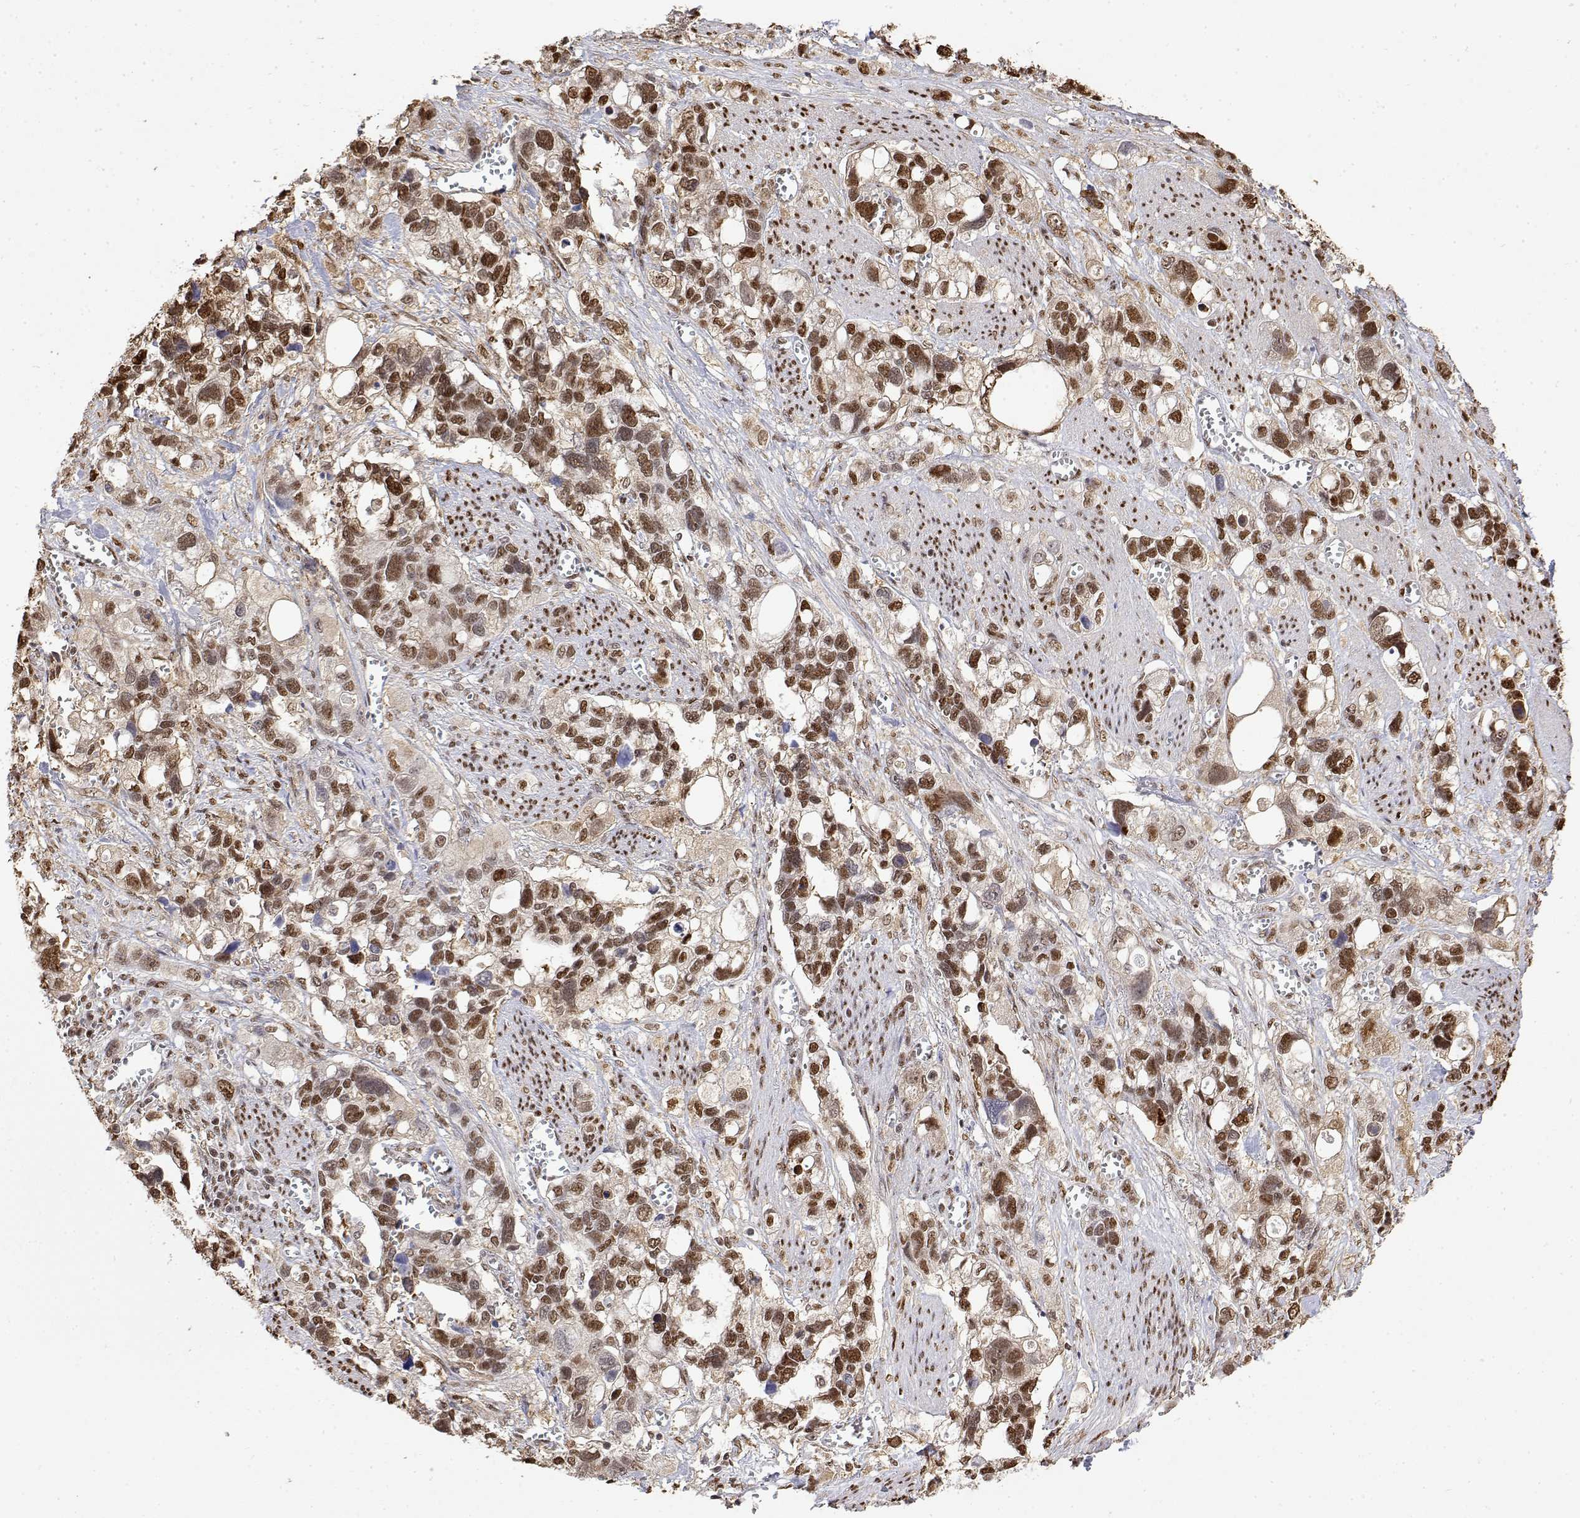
{"staining": {"intensity": "moderate", "quantity": ">75%", "location": "nuclear"}, "tissue": "stomach cancer", "cell_type": "Tumor cells", "image_type": "cancer", "snomed": [{"axis": "morphology", "description": "Adenocarcinoma, NOS"}, {"axis": "topography", "description": "Stomach, upper"}], "caption": "This image reveals immunohistochemistry (IHC) staining of human stomach cancer (adenocarcinoma), with medium moderate nuclear expression in approximately >75% of tumor cells.", "gene": "TPI1", "patient": {"sex": "female", "age": 81}}